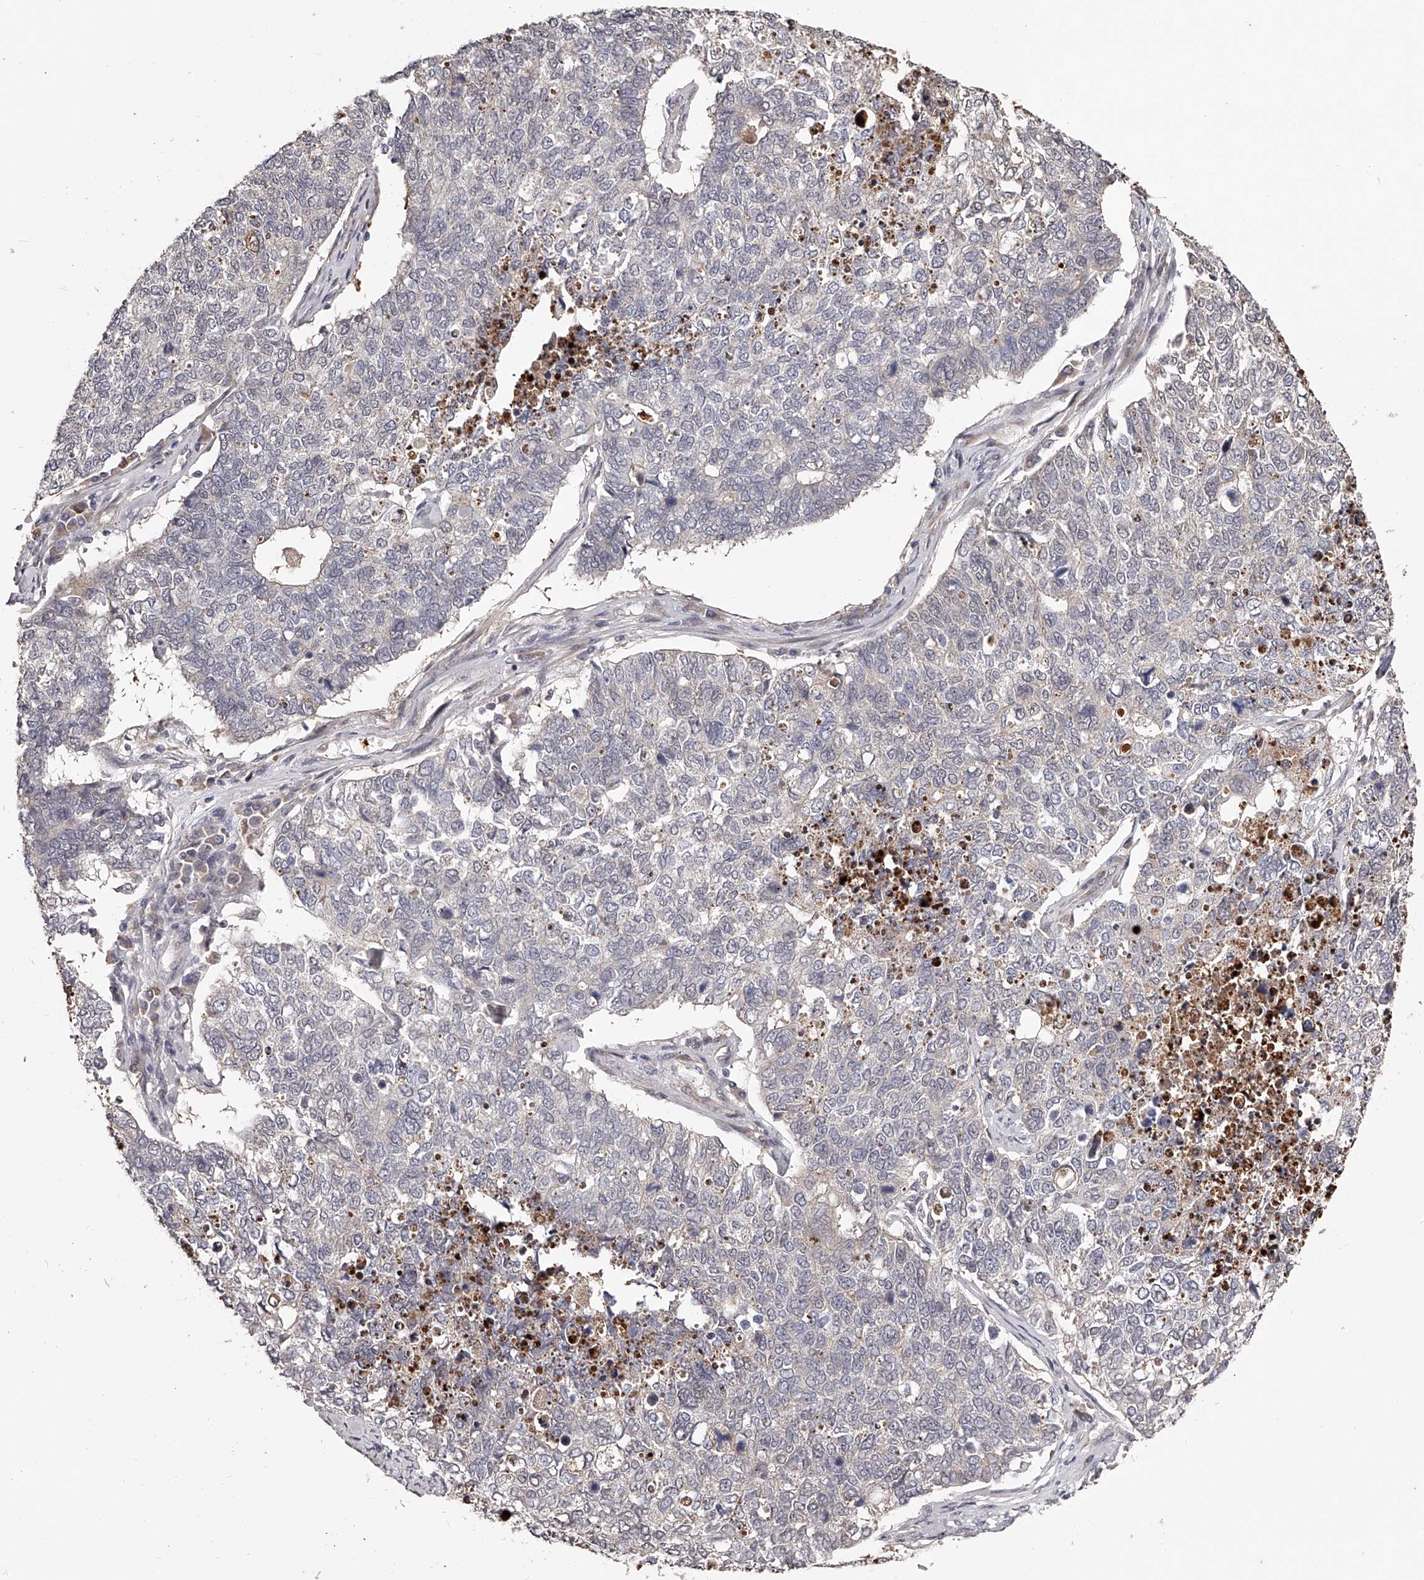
{"staining": {"intensity": "negative", "quantity": "none", "location": "none"}, "tissue": "cervical cancer", "cell_type": "Tumor cells", "image_type": "cancer", "snomed": [{"axis": "morphology", "description": "Squamous cell carcinoma, NOS"}, {"axis": "topography", "description": "Cervix"}], "caption": "High power microscopy micrograph of an immunohistochemistry histopathology image of cervical cancer, revealing no significant positivity in tumor cells. (IHC, brightfield microscopy, high magnification).", "gene": "URGCP", "patient": {"sex": "female", "age": 63}}